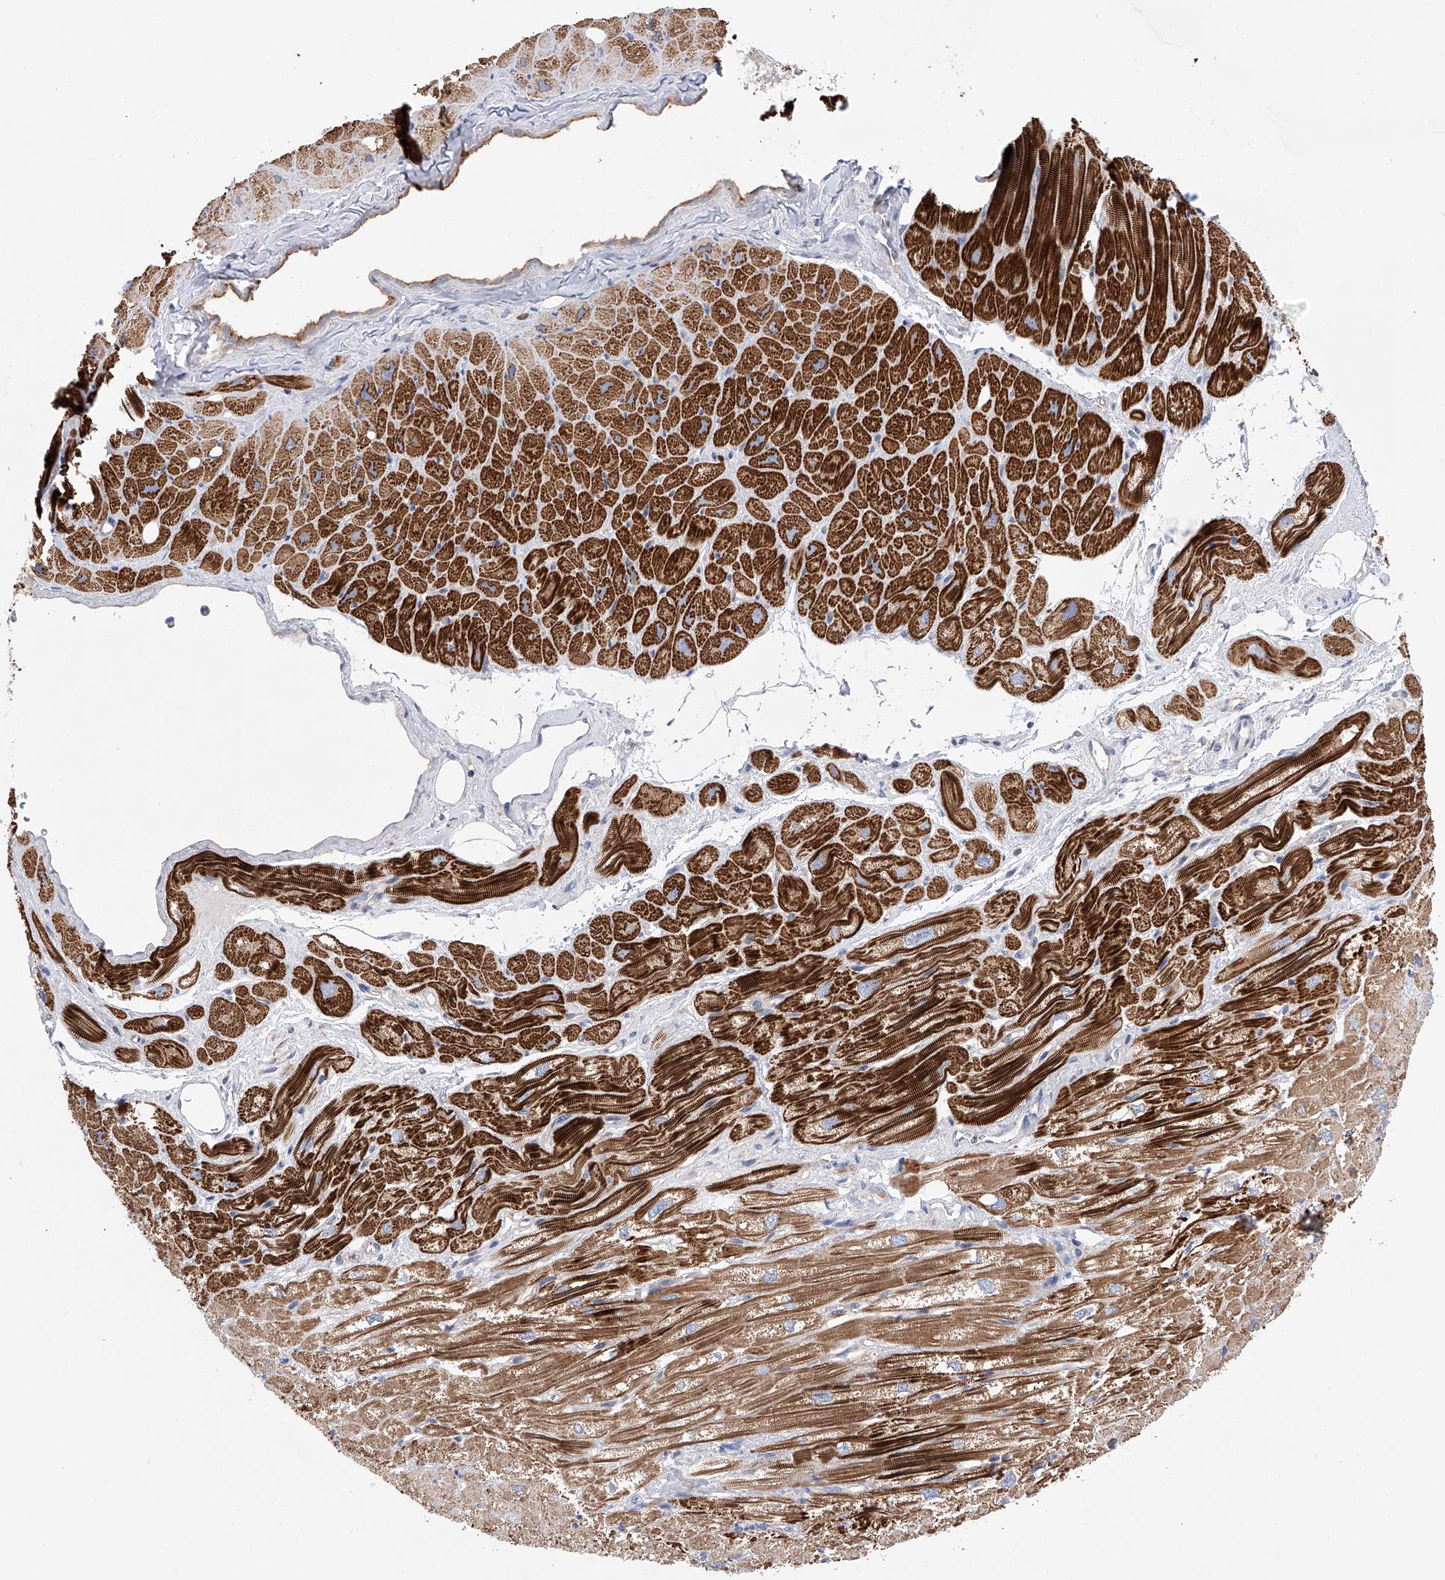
{"staining": {"intensity": "strong", "quantity": "25%-75%", "location": "cytoplasmic/membranous"}, "tissue": "heart muscle", "cell_type": "Cardiomyocytes", "image_type": "normal", "snomed": [{"axis": "morphology", "description": "Normal tissue, NOS"}, {"axis": "topography", "description": "Heart"}], "caption": "This is a photomicrograph of immunohistochemistry (IHC) staining of normal heart muscle, which shows strong staining in the cytoplasmic/membranous of cardiomyocytes.", "gene": "MLYCD", "patient": {"sex": "male", "age": 50}}